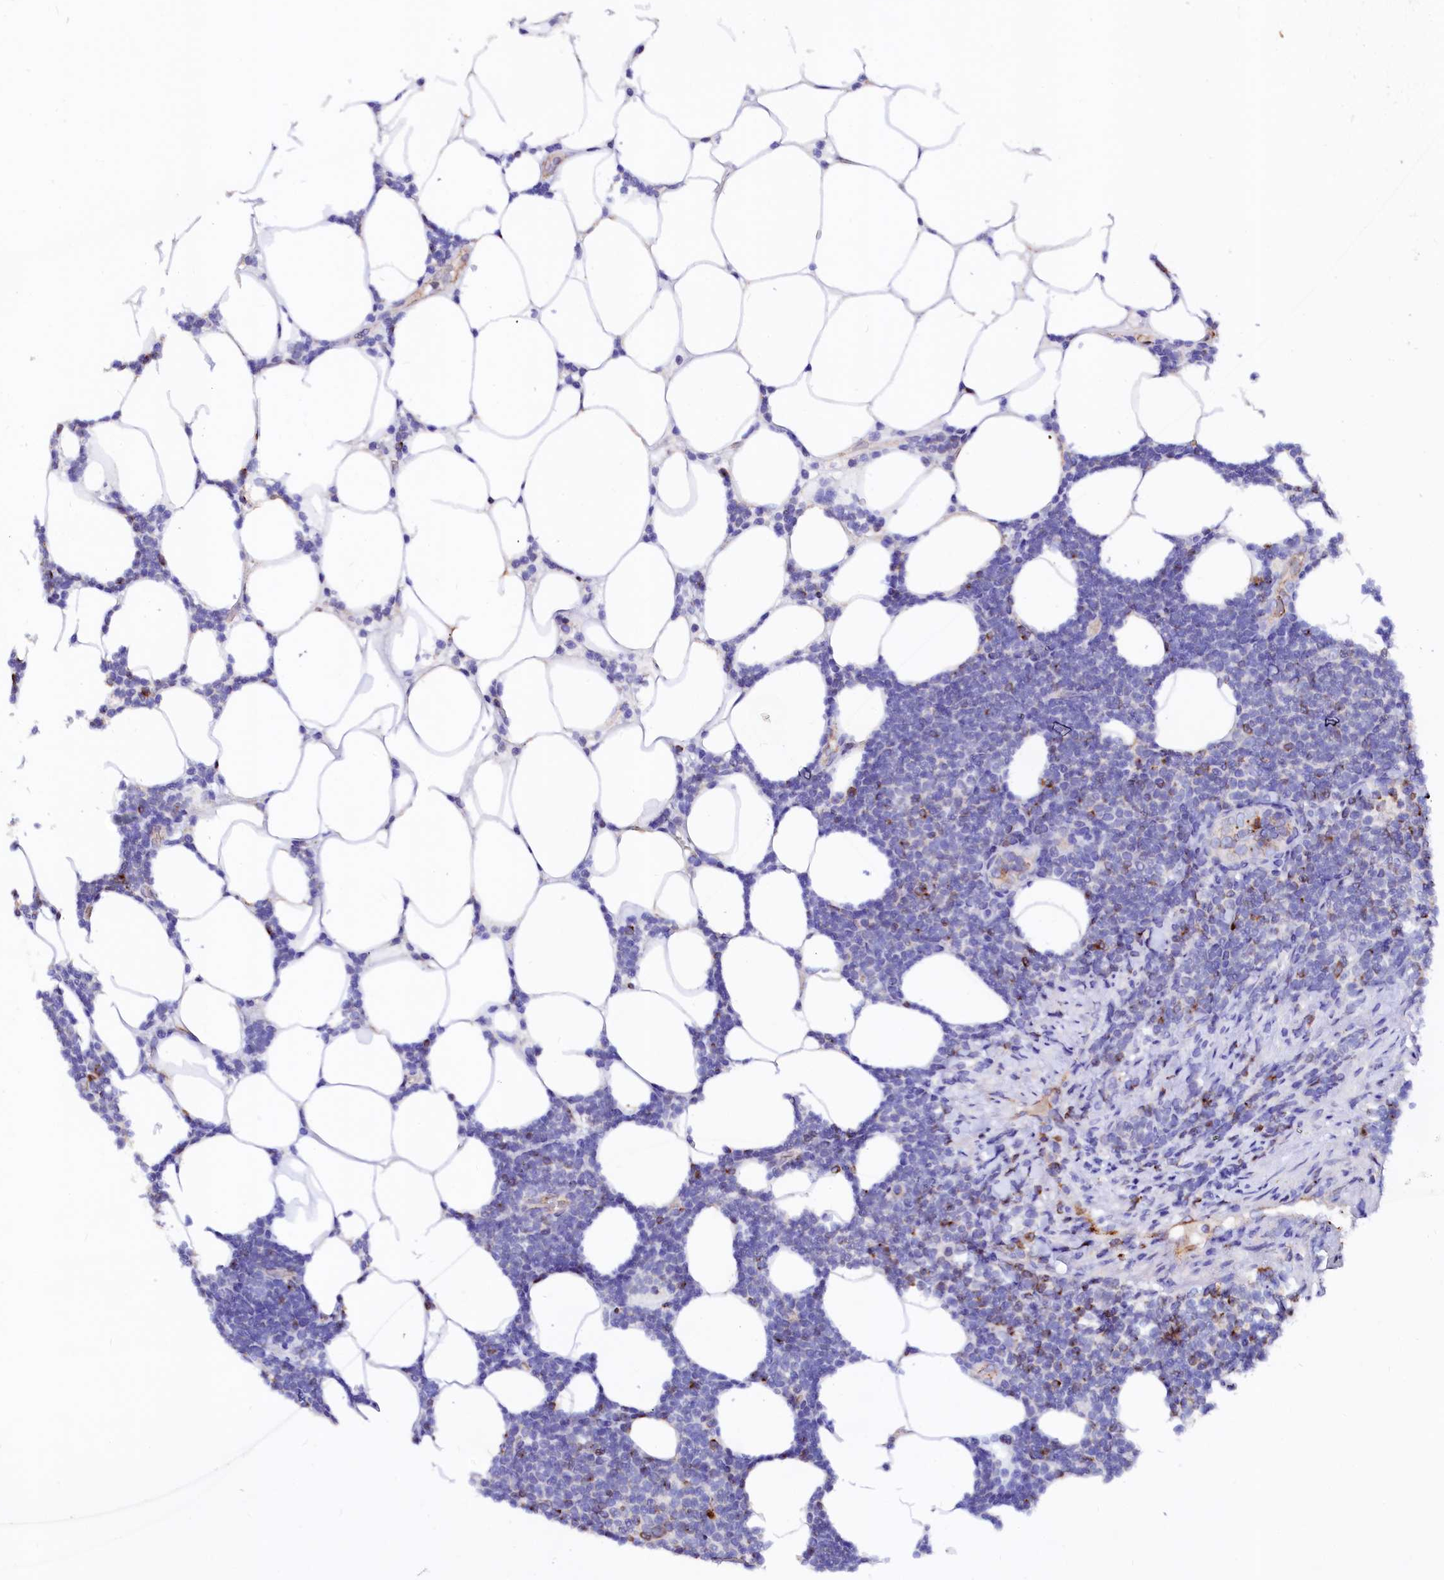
{"staining": {"intensity": "strong", "quantity": "<25%", "location": "cytoplasmic/membranous"}, "tissue": "lymphoma", "cell_type": "Tumor cells", "image_type": "cancer", "snomed": [{"axis": "morphology", "description": "Malignant lymphoma, non-Hodgkin's type, Low grade"}, {"axis": "topography", "description": "Lymph node"}], "caption": "The image displays a brown stain indicating the presence of a protein in the cytoplasmic/membranous of tumor cells in lymphoma. (Stains: DAB in brown, nuclei in blue, Microscopy: brightfield microscopy at high magnification).", "gene": "RAB27A", "patient": {"sex": "male", "age": 66}}